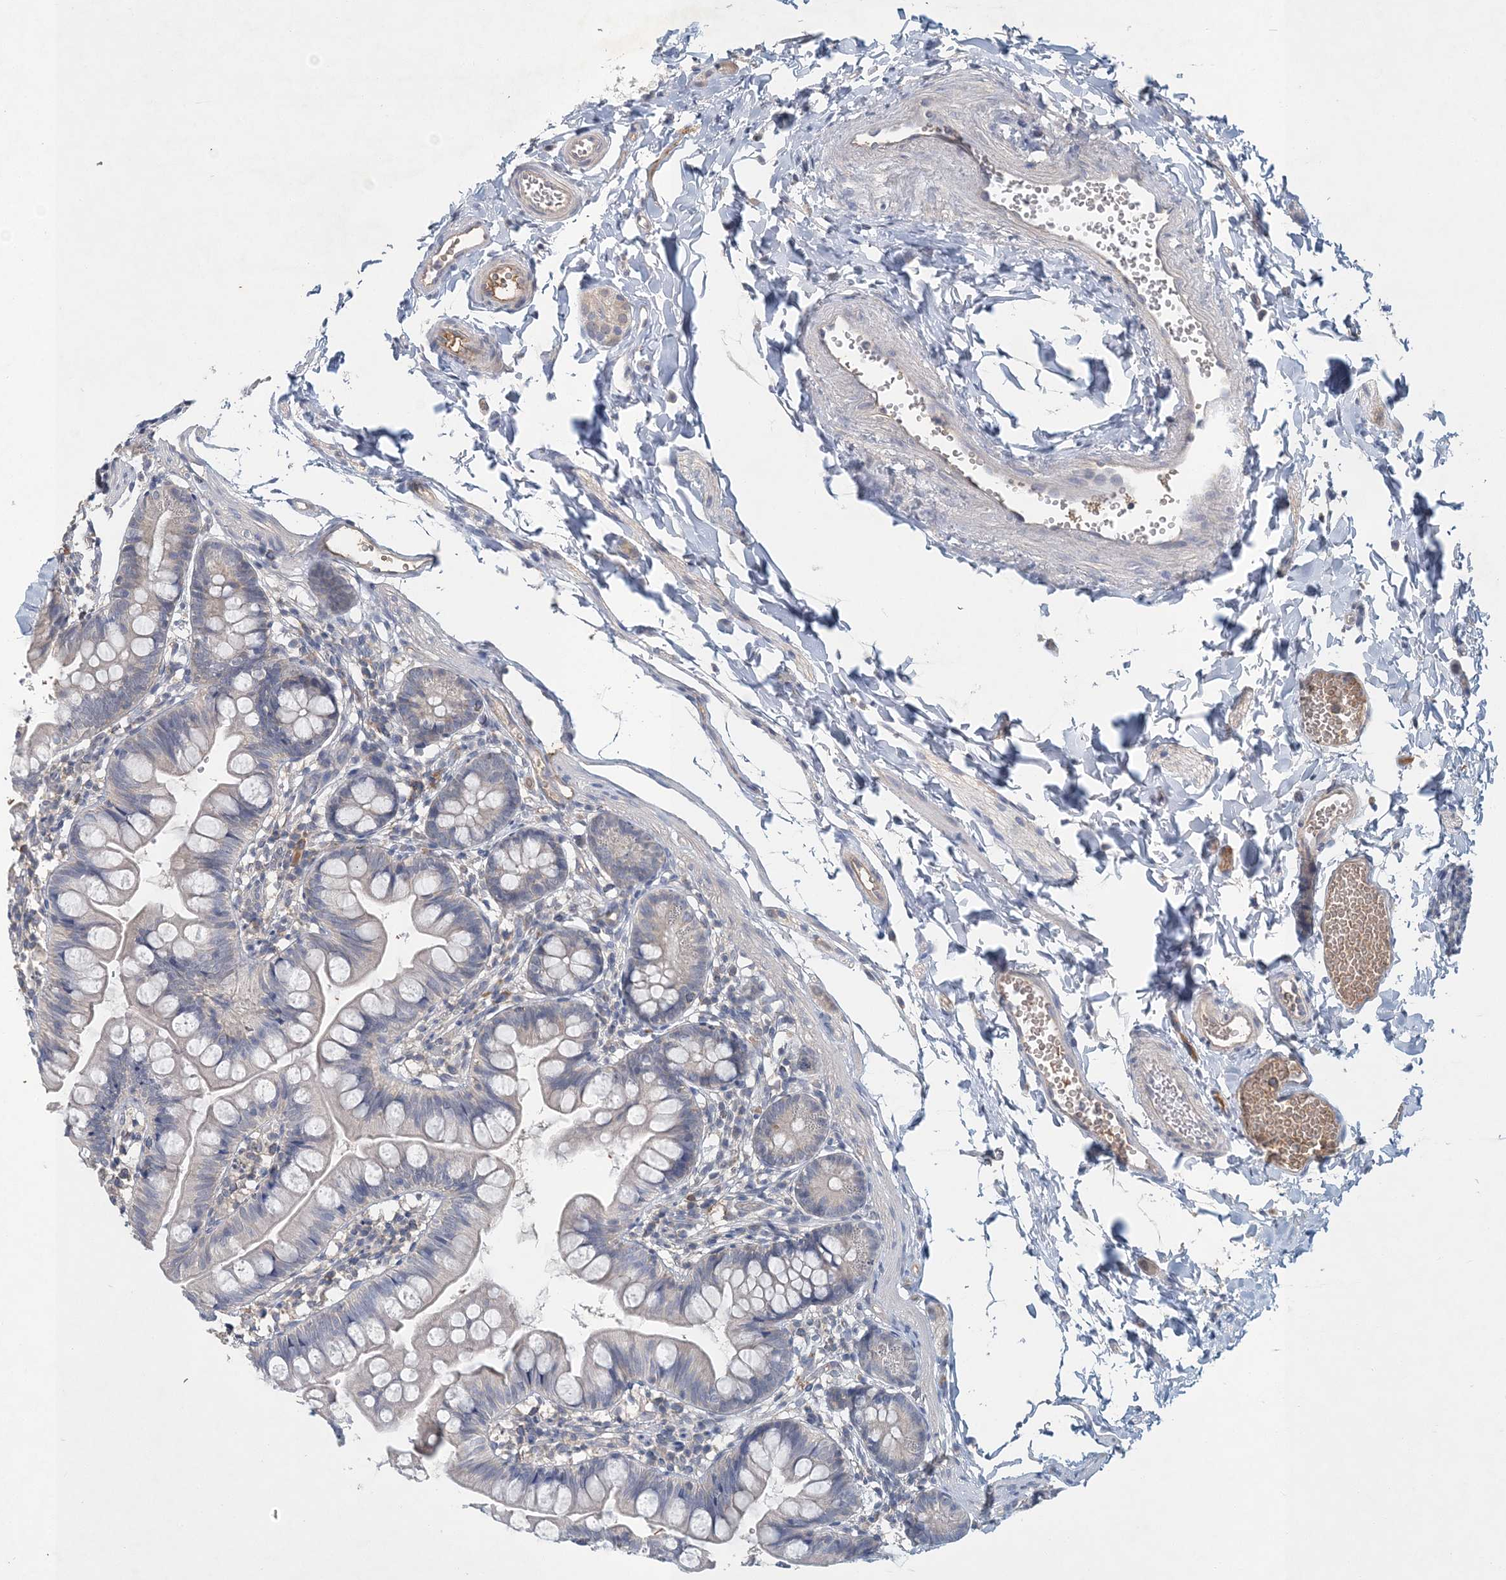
{"staining": {"intensity": "negative", "quantity": "none", "location": "none"}, "tissue": "small intestine", "cell_type": "Glandular cells", "image_type": "normal", "snomed": [{"axis": "morphology", "description": "Normal tissue, NOS"}, {"axis": "topography", "description": "Small intestine"}], "caption": "Histopathology image shows no protein positivity in glandular cells of unremarkable small intestine.", "gene": "RNF25", "patient": {"sex": "male", "age": 7}}